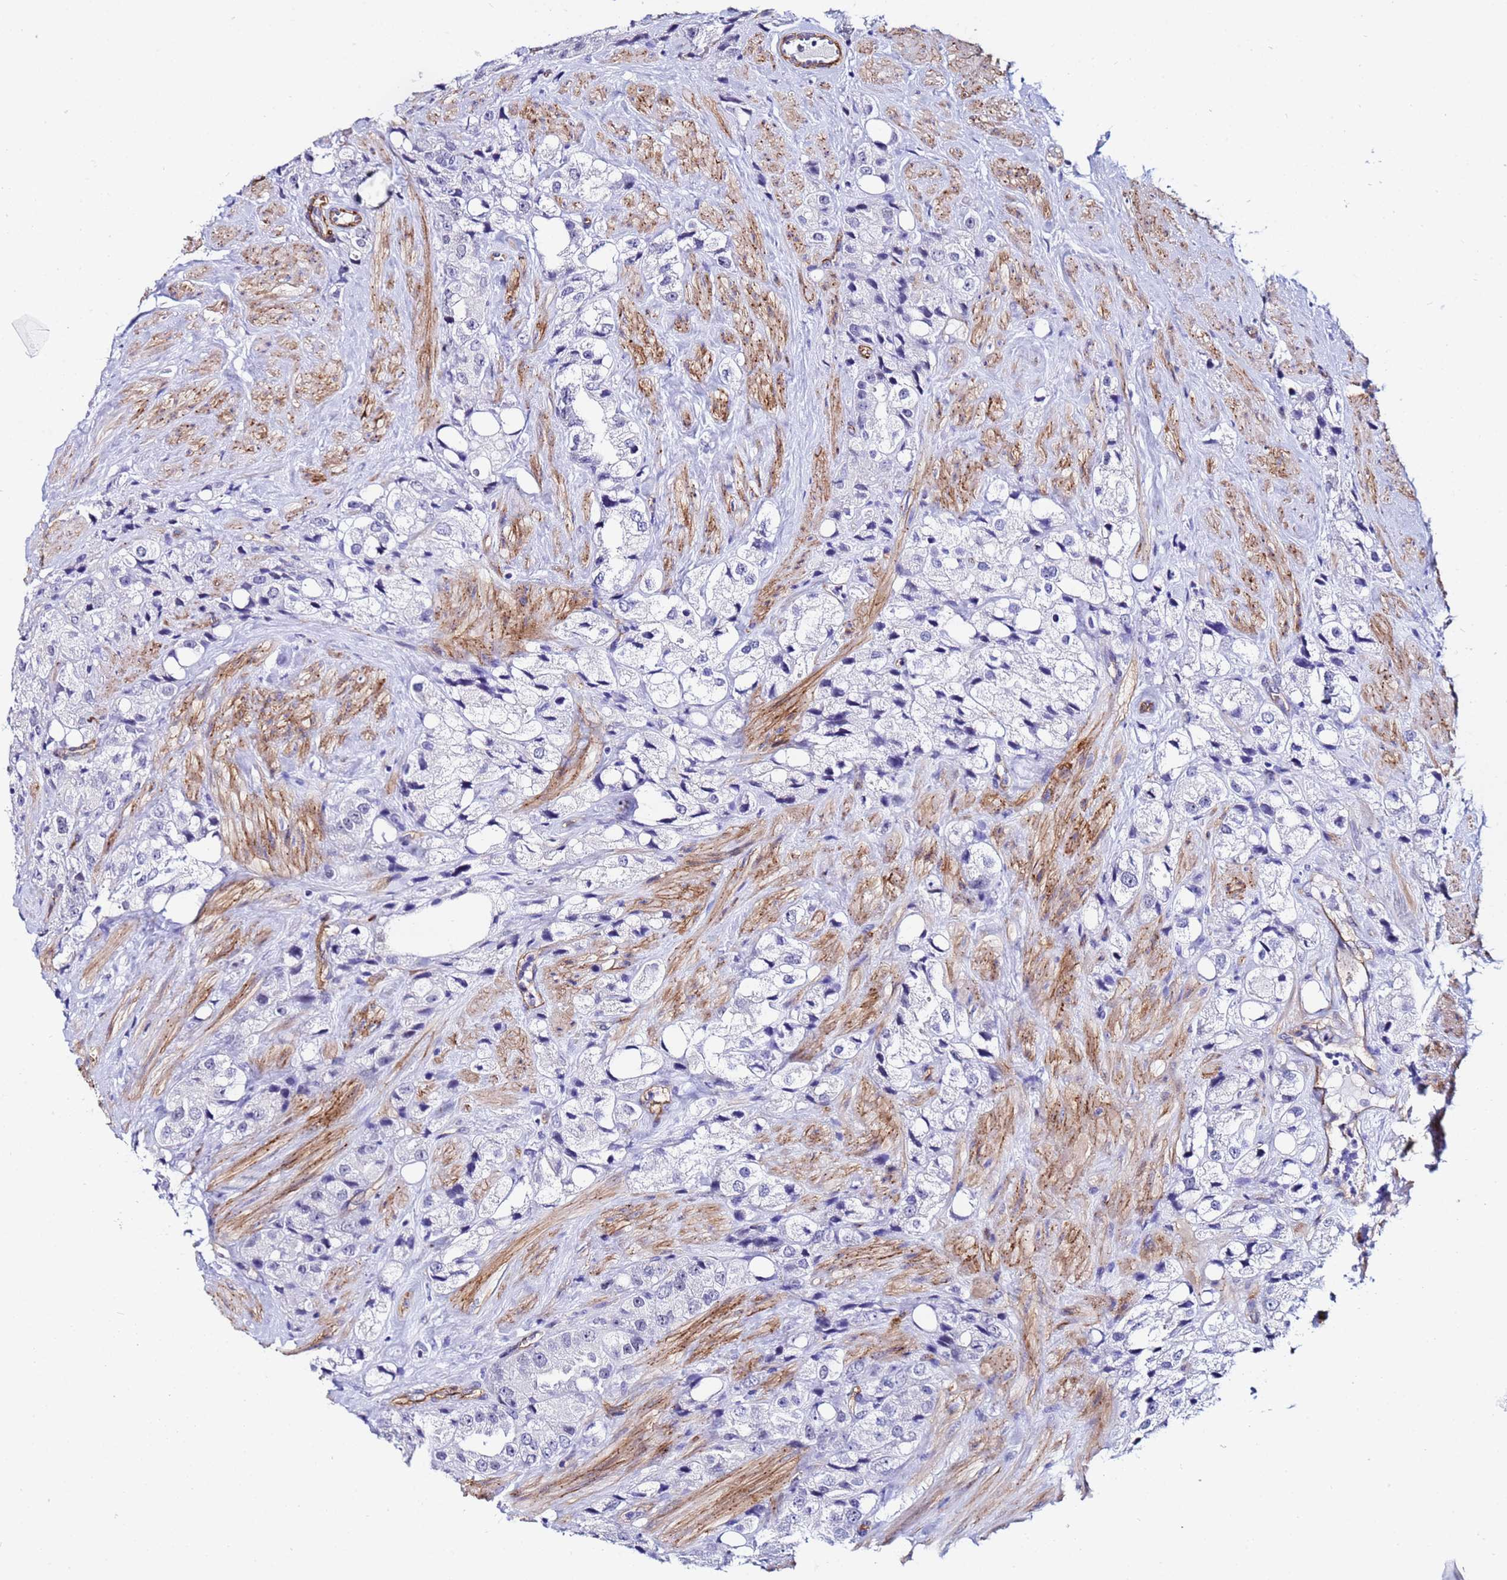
{"staining": {"intensity": "negative", "quantity": "none", "location": "none"}, "tissue": "prostate cancer", "cell_type": "Tumor cells", "image_type": "cancer", "snomed": [{"axis": "morphology", "description": "Adenocarcinoma, NOS"}, {"axis": "topography", "description": "Prostate"}], "caption": "This is an immunohistochemistry histopathology image of prostate cancer (adenocarcinoma). There is no positivity in tumor cells.", "gene": "DEFB104A", "patient": {"sex": "male", "age": 79}}